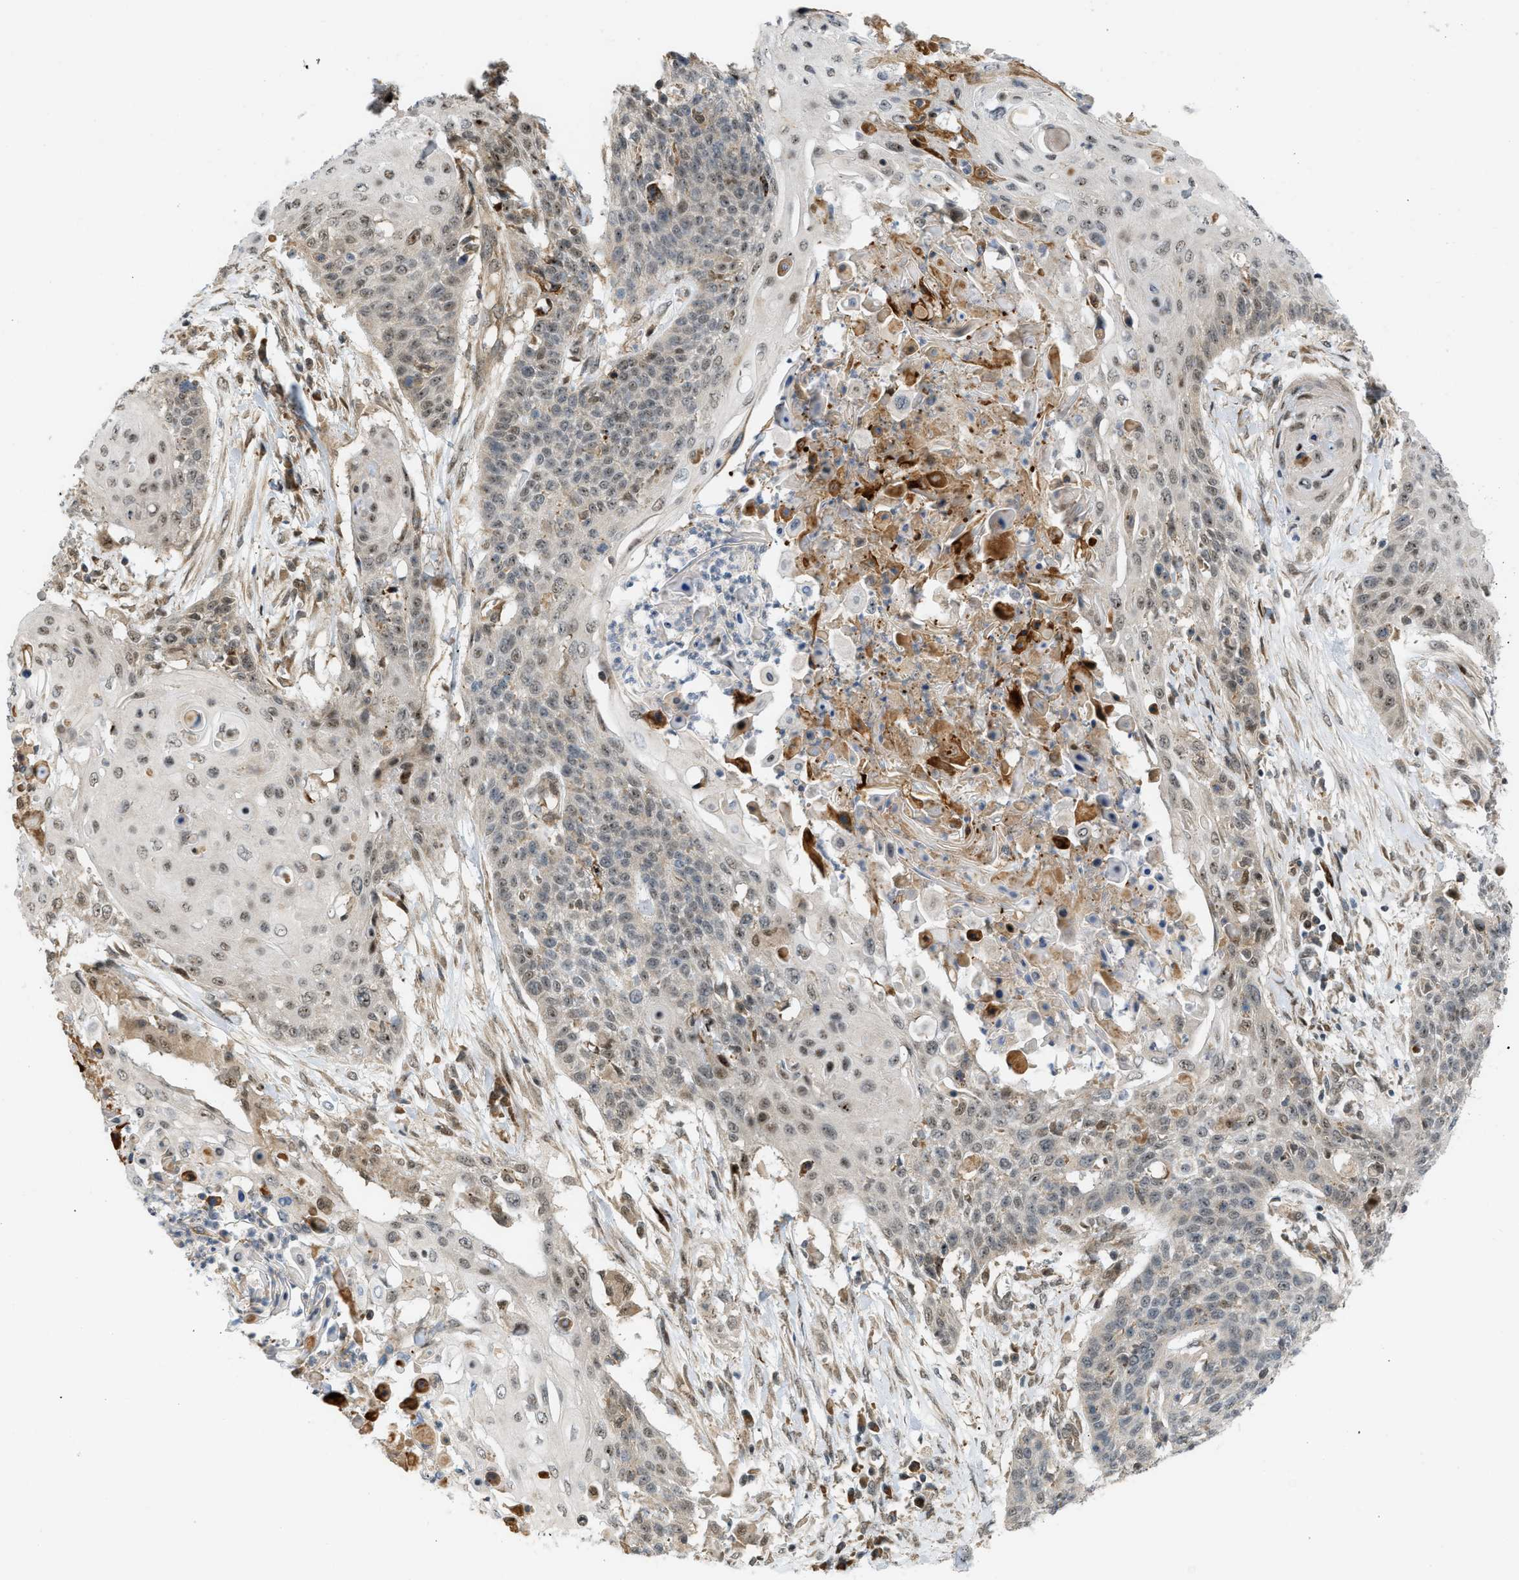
{"staining": {"intensity": "weak", "quantity": "<25%", "location": "nuclear"}, "tissue": "cervical cancer", "cell_type": "Tumor cells", "image_type": "cancer", "snomed": [{"axis": "morphology", "description": "Squamous cell carcinoma, NOS"}, {"axis": "topography", "description": "Cervix"}], "caption": "A high-resolution image shows immunohistochemistry (IHC) staining of cervical squamous cell carcinoma, which demonstrates no significant positivity in tumor cells.", "gene": "BAG1", "patient": {"sex": "female", "age": 39}}